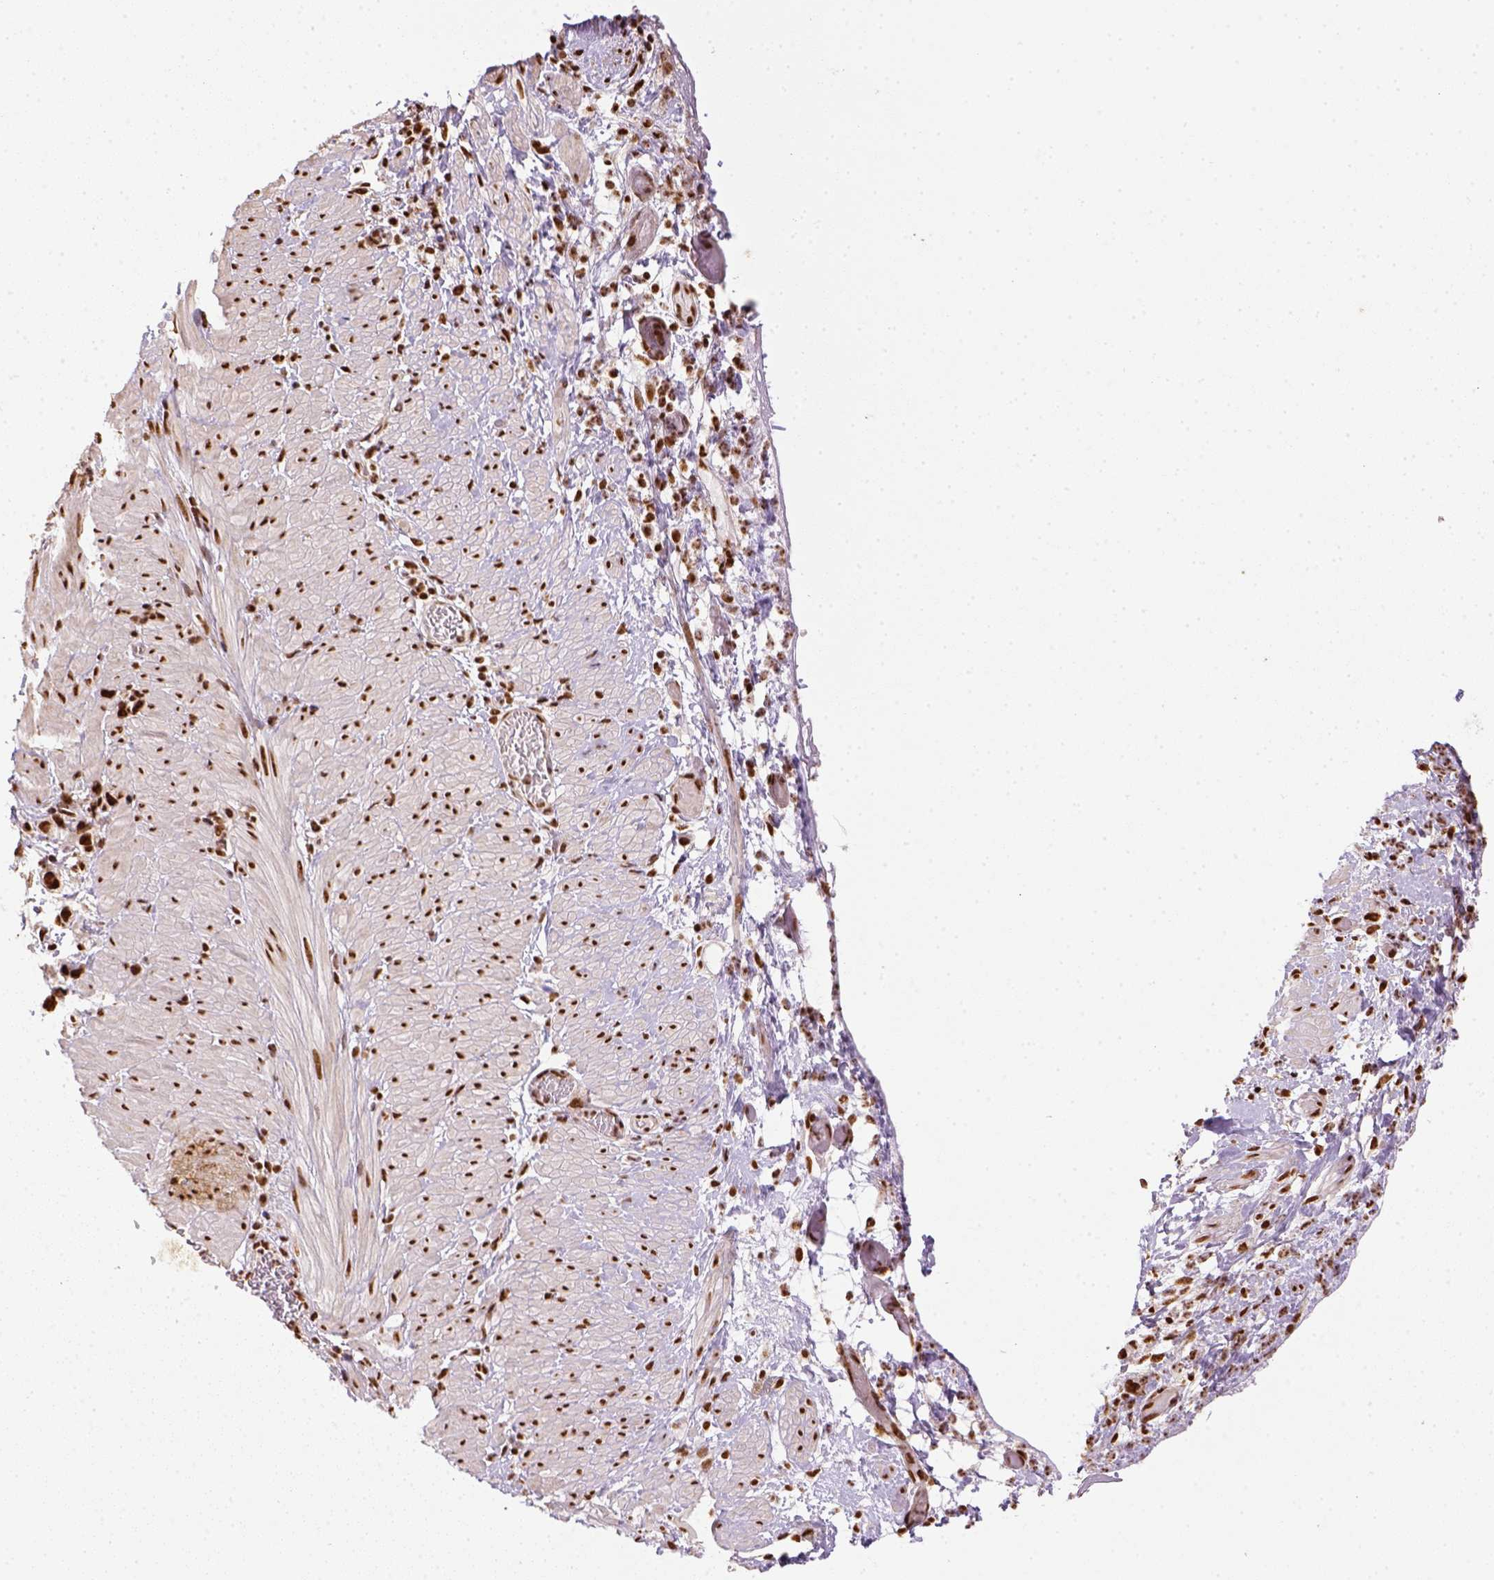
{"staining": {"intensity": "strong", "quantity": ">75%", "location": "nuclear"}, "tissue": "stomach cancer", "cell_type": "Tumor cells", "image_type": "cancer", "snomed": [{"axis": "morphology", "description": "Adenocarcinoma, NOS"}, {"axis": "topography", "description": "Stomach"}], "caption": "Strong nuclear positivity for a protein is identified in approximately >75% of tumor cells of stomach cancer using immunohistochemistry.", "gene": "CCAR1", "patient": {"sex": "female", "age": 59}}